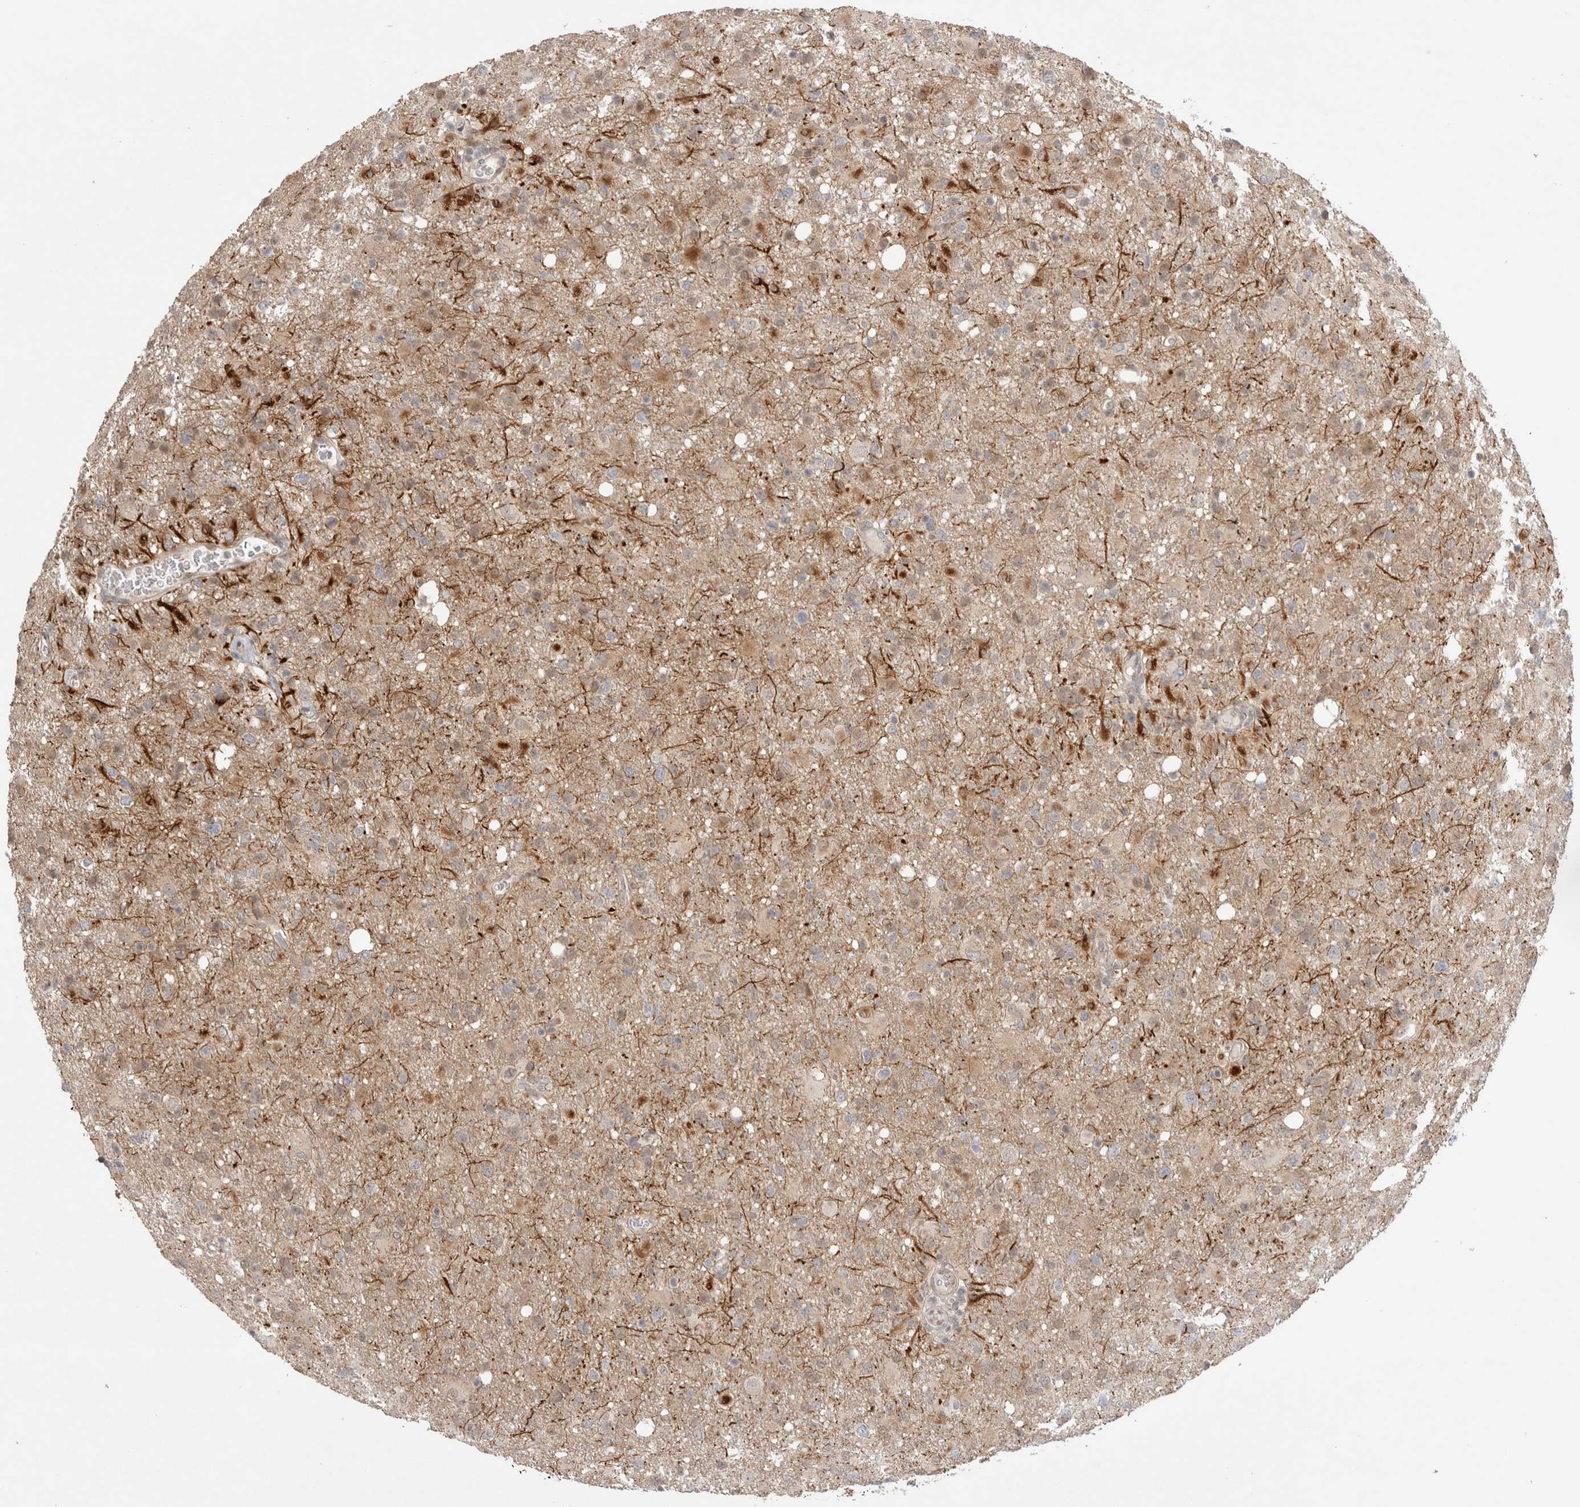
{"staining": {"intensity": "negative", "quantity": "none", "location": "none"}, "tissue": "glioma", "cell_type": "Tumor cells", "image_type": "cancer", "snomed": [{"axis": "morphology", "description": "Glioma, malignant, High grade"}, {"axis": "topography", "description": "Brain"}], "caption": "Immunohistochemistry (IHC) of glioma reveals no staining in tumor cells.", "gene": "SLC29A1", "patient": {"sex": "female", "age": 57}}